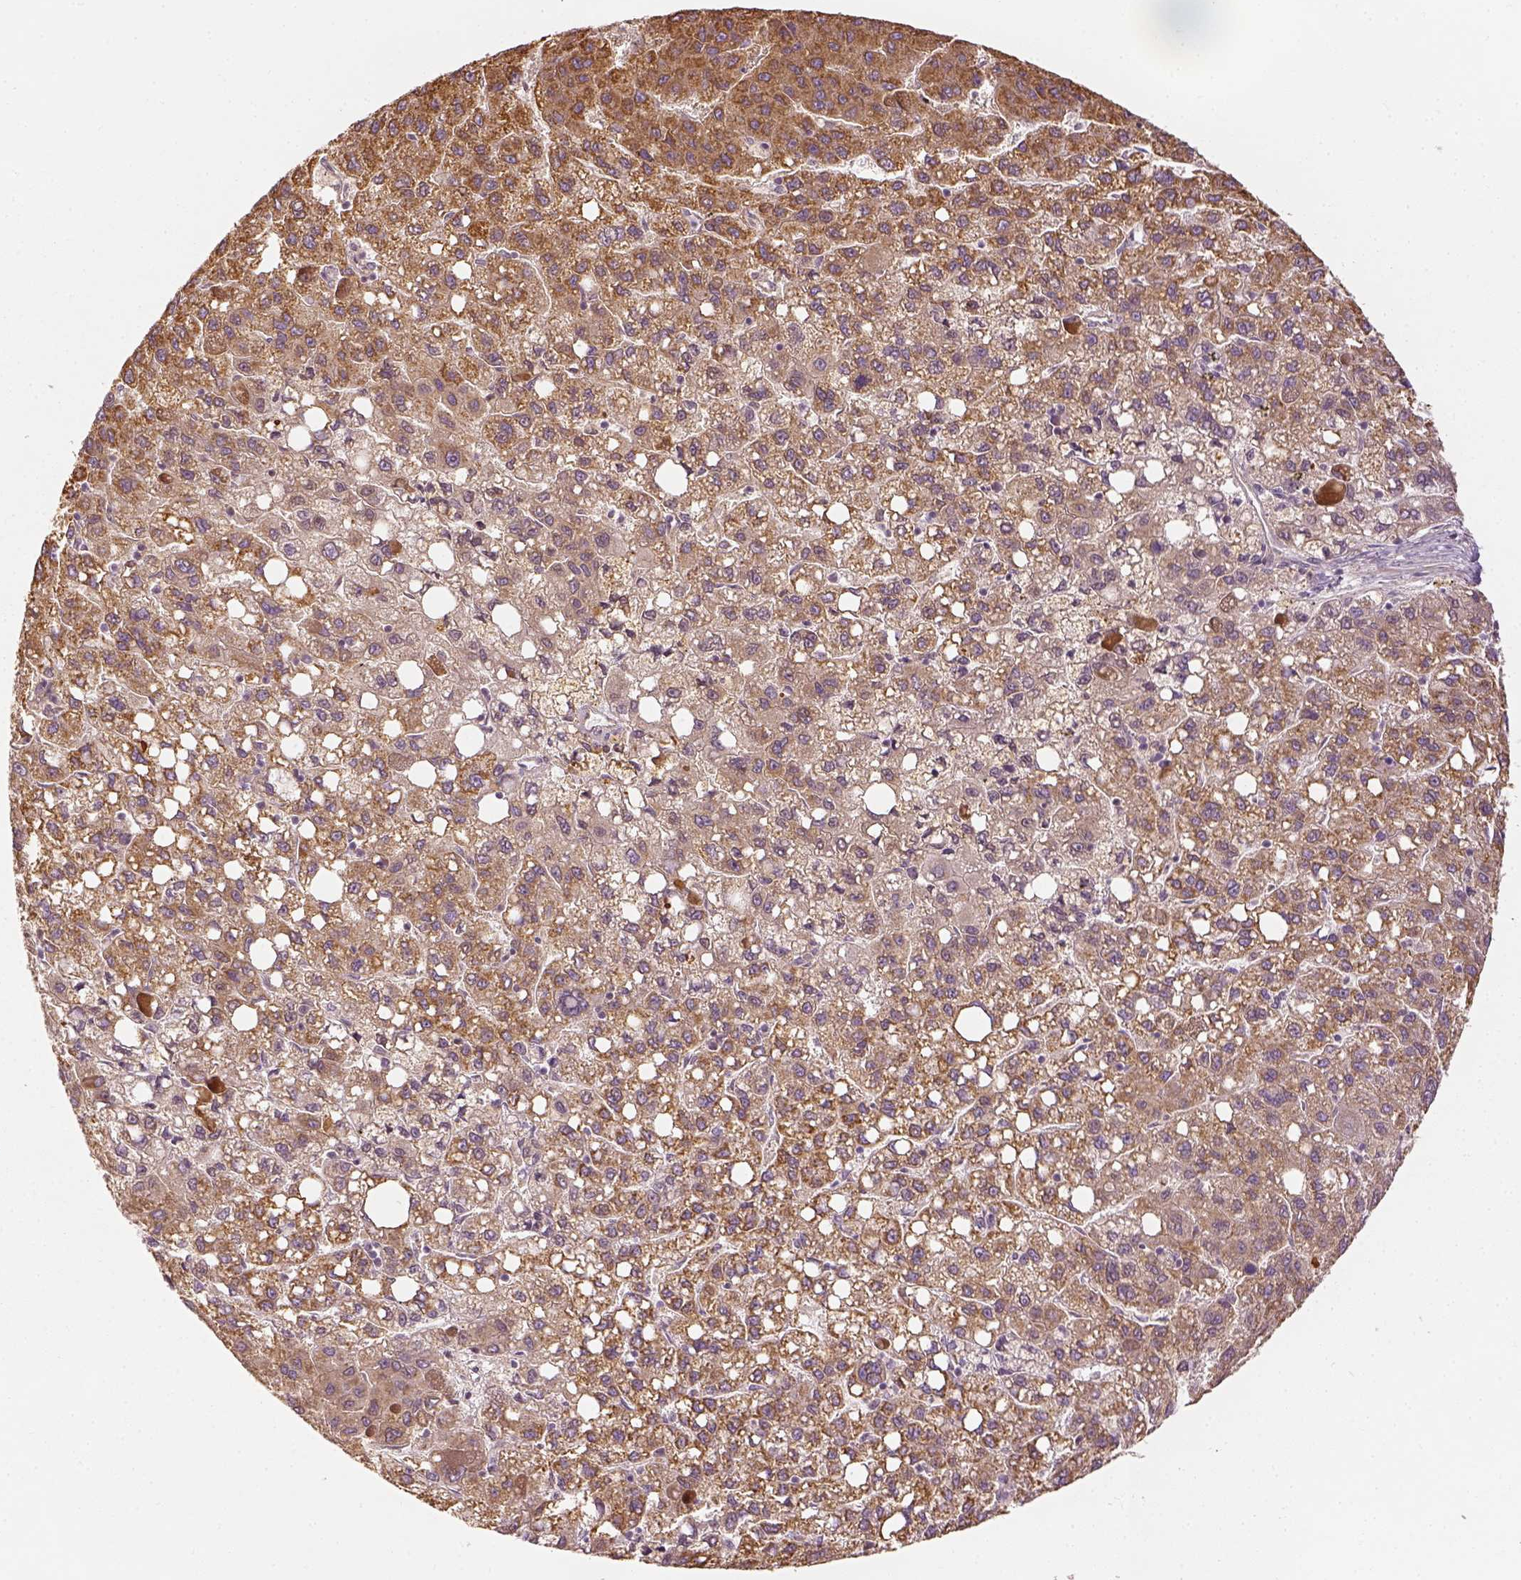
{"staining": {"intensity": "moderate", "quantity": ">75%", "location": "cytoplasmic/membranous"}, "tissue": "liver cancer", "cell_type": "Tumor cells", "image_type": "cancer", "snomed": [{"axis": "morphology", "description": "Carcinoma, Hepatocellular, NOS"}, {"axis": "topography", "description": "Liver"}], "caption": "Immunohistochemistry (IHC) of human liver cancer shows medium levels of moderate cytoplasmic/membranous positivity in approximately >75% of tumor cells.", "gene": "PAIP1", "patient": {"sex": "female", "age": 82}}